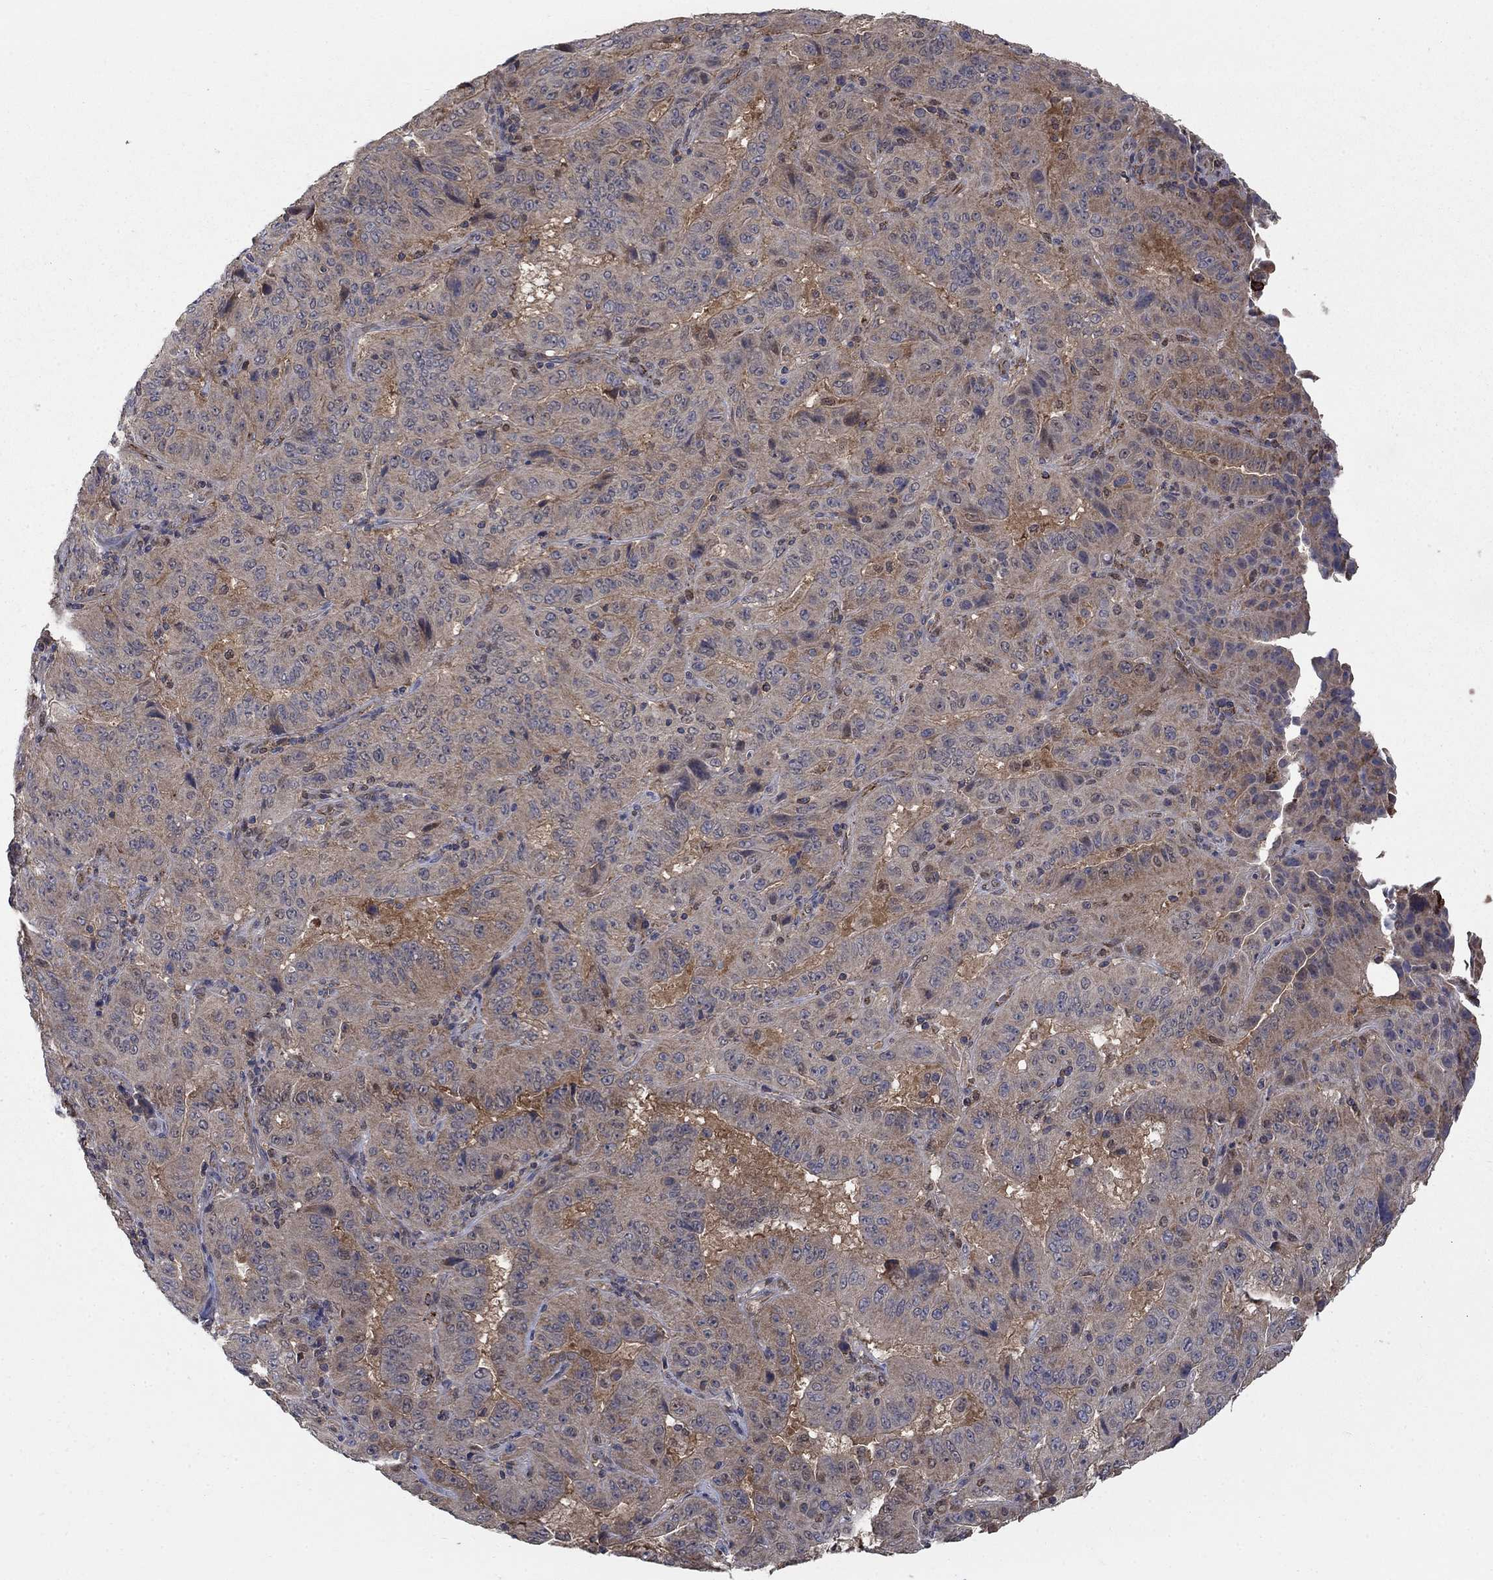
{"staining": {"intensity": "negative", "quantity": "none", "location": "none"}, "tissue": "pancreatic cancer", "cell_type": "Tumor cells", "image_type": "cancer", "snomed": [{"axis": "morphology", "description": "Adenocarcinoma, NOS"}, {"axis": "topography", "description": "Pancreas"}], "caption": "High power microscopy histopathology image of an immunohistochemistry image of adenocarcinoma (pancreatic), revealing no significant staining in tumor cells.", "gene": "NME7", "patient": {"sex": "male", "age": 63}}